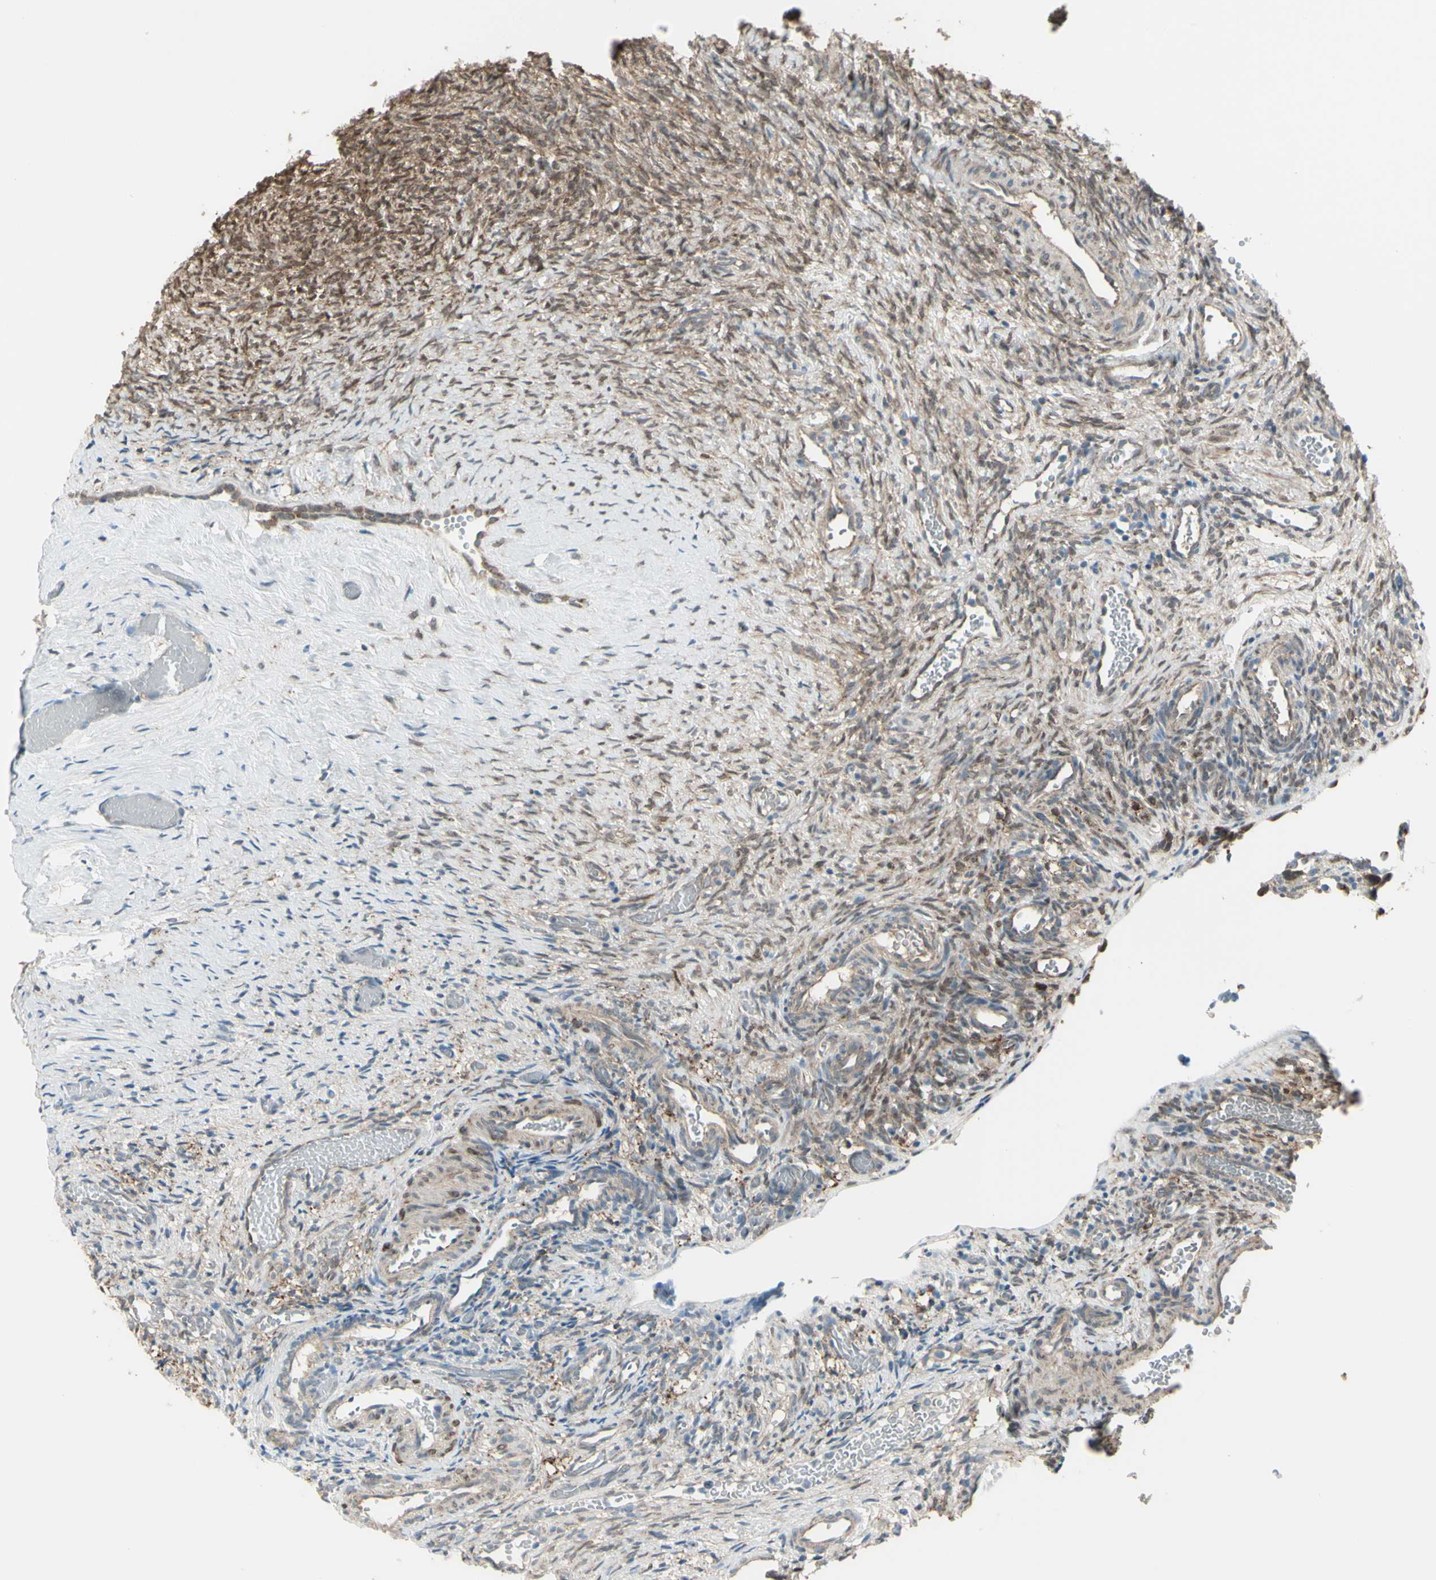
{"staining": {"intensity": "weak", "quantity": "25%-75%", "location": "cytoplasmic/membranous"}, "tissue": "ovary", "cell_type": "Follicle cells", "image_type": "normal", "snomed": [{"axis": "morphology", "description": "Normal tissue, NOS"}, {"axis": "topography", "description": "Ovary"}], "caption": "Immunohistochemical staining of normal human ovary reveals low levels of weak cytoplasmic/membranous staining in about 25%-75% of follicle cells.", "gene": "NAXD", "patient": {"sex": "female", "age": 35}}